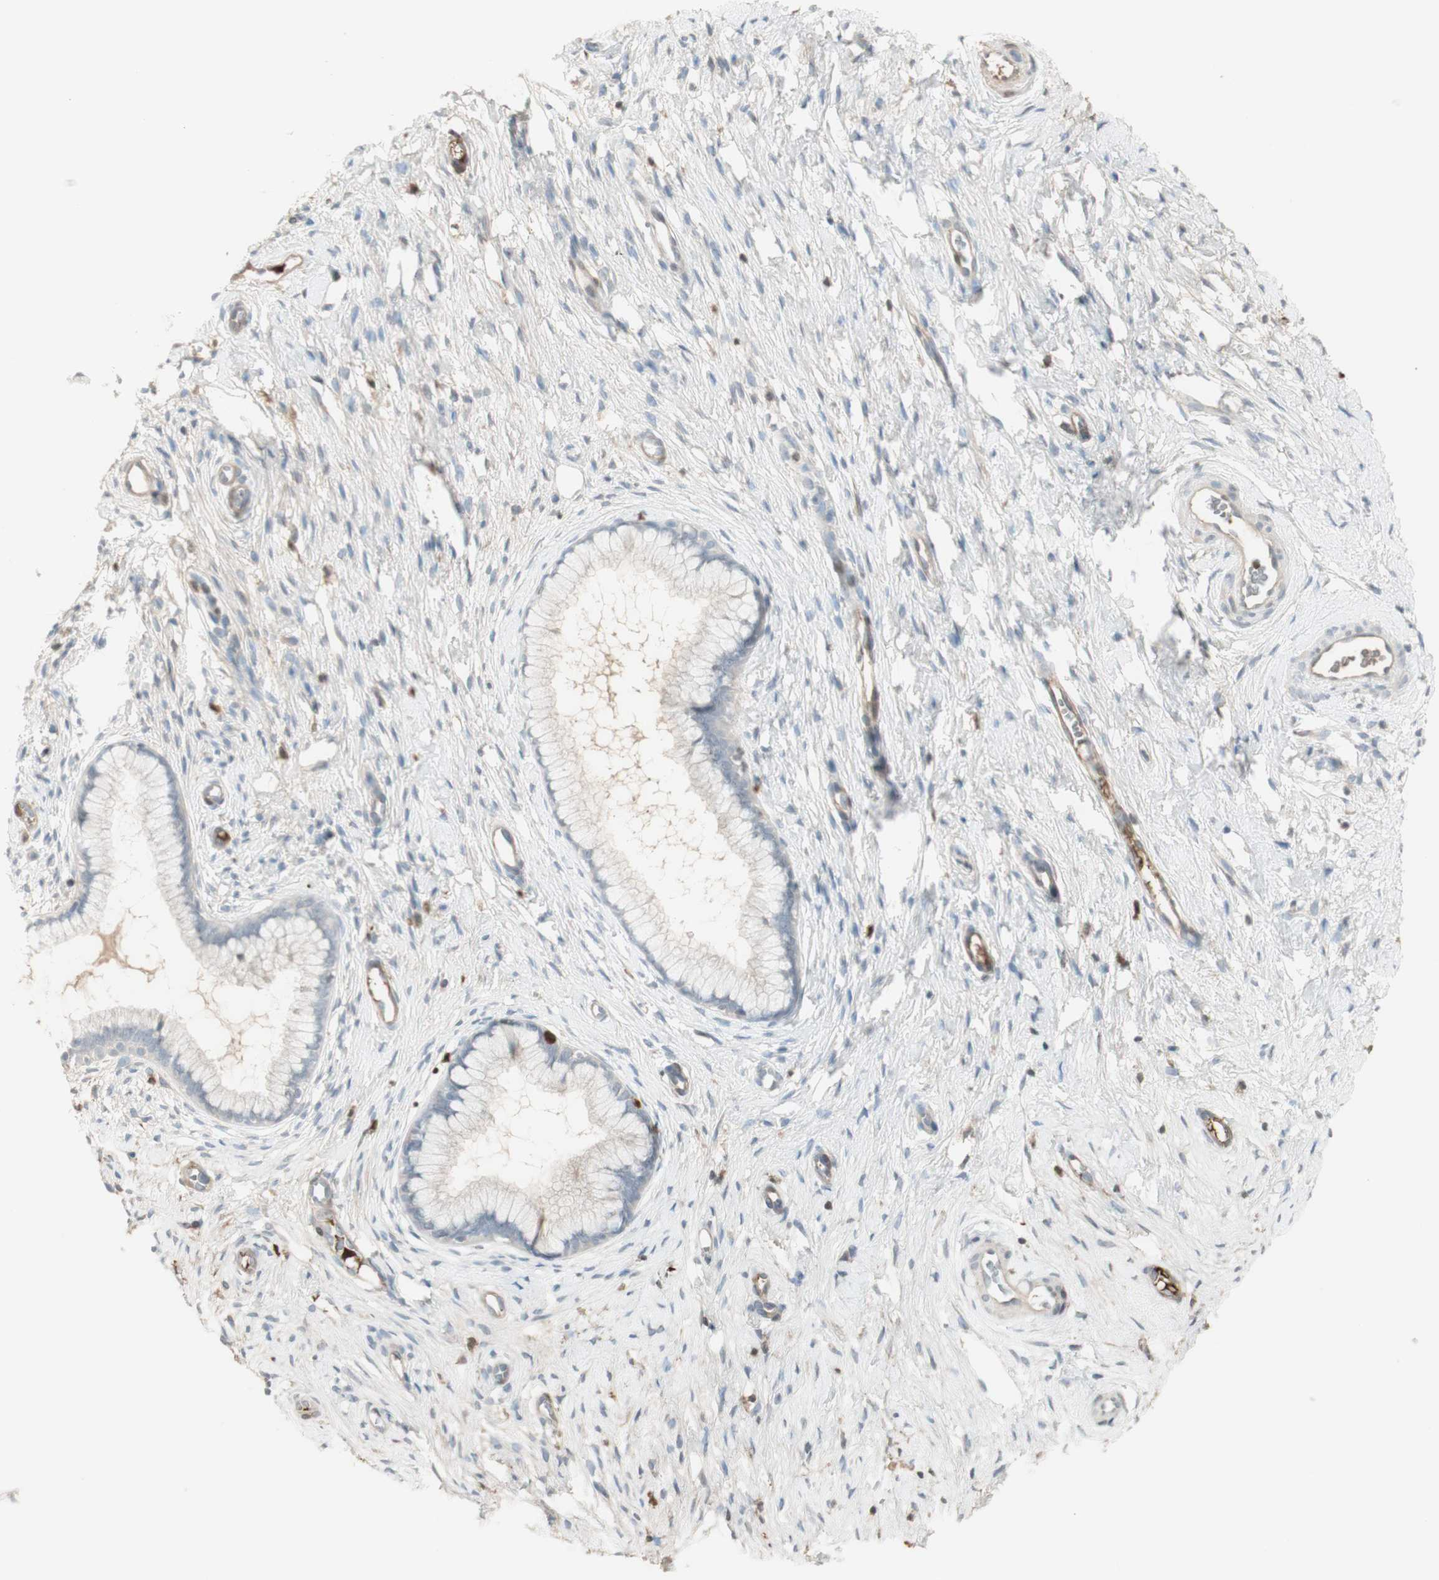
{"staining": {"intensity": "weak", "quantity": "<25%", "location": "cytoplasmic/membranous"}, "tissue": "cervix", "cell_type": "Glandular cells", "image_type": "normal", "snomed": [{"axis": "morphology", "description": "Normal tissue, NOS"}, {"axis": "topography", "description": "Cervix"}], "caption": "Unremarkable cervix was stained to show a protein in brown. There is no significant expression in glandular cells. (Brightfield microscopy of DAB (3,3'-diaminobenzidine) immunohistochemistry (IHC) at high magnification).", "gene": "NID1", "patient": {"sex": "female", "age": 65}}